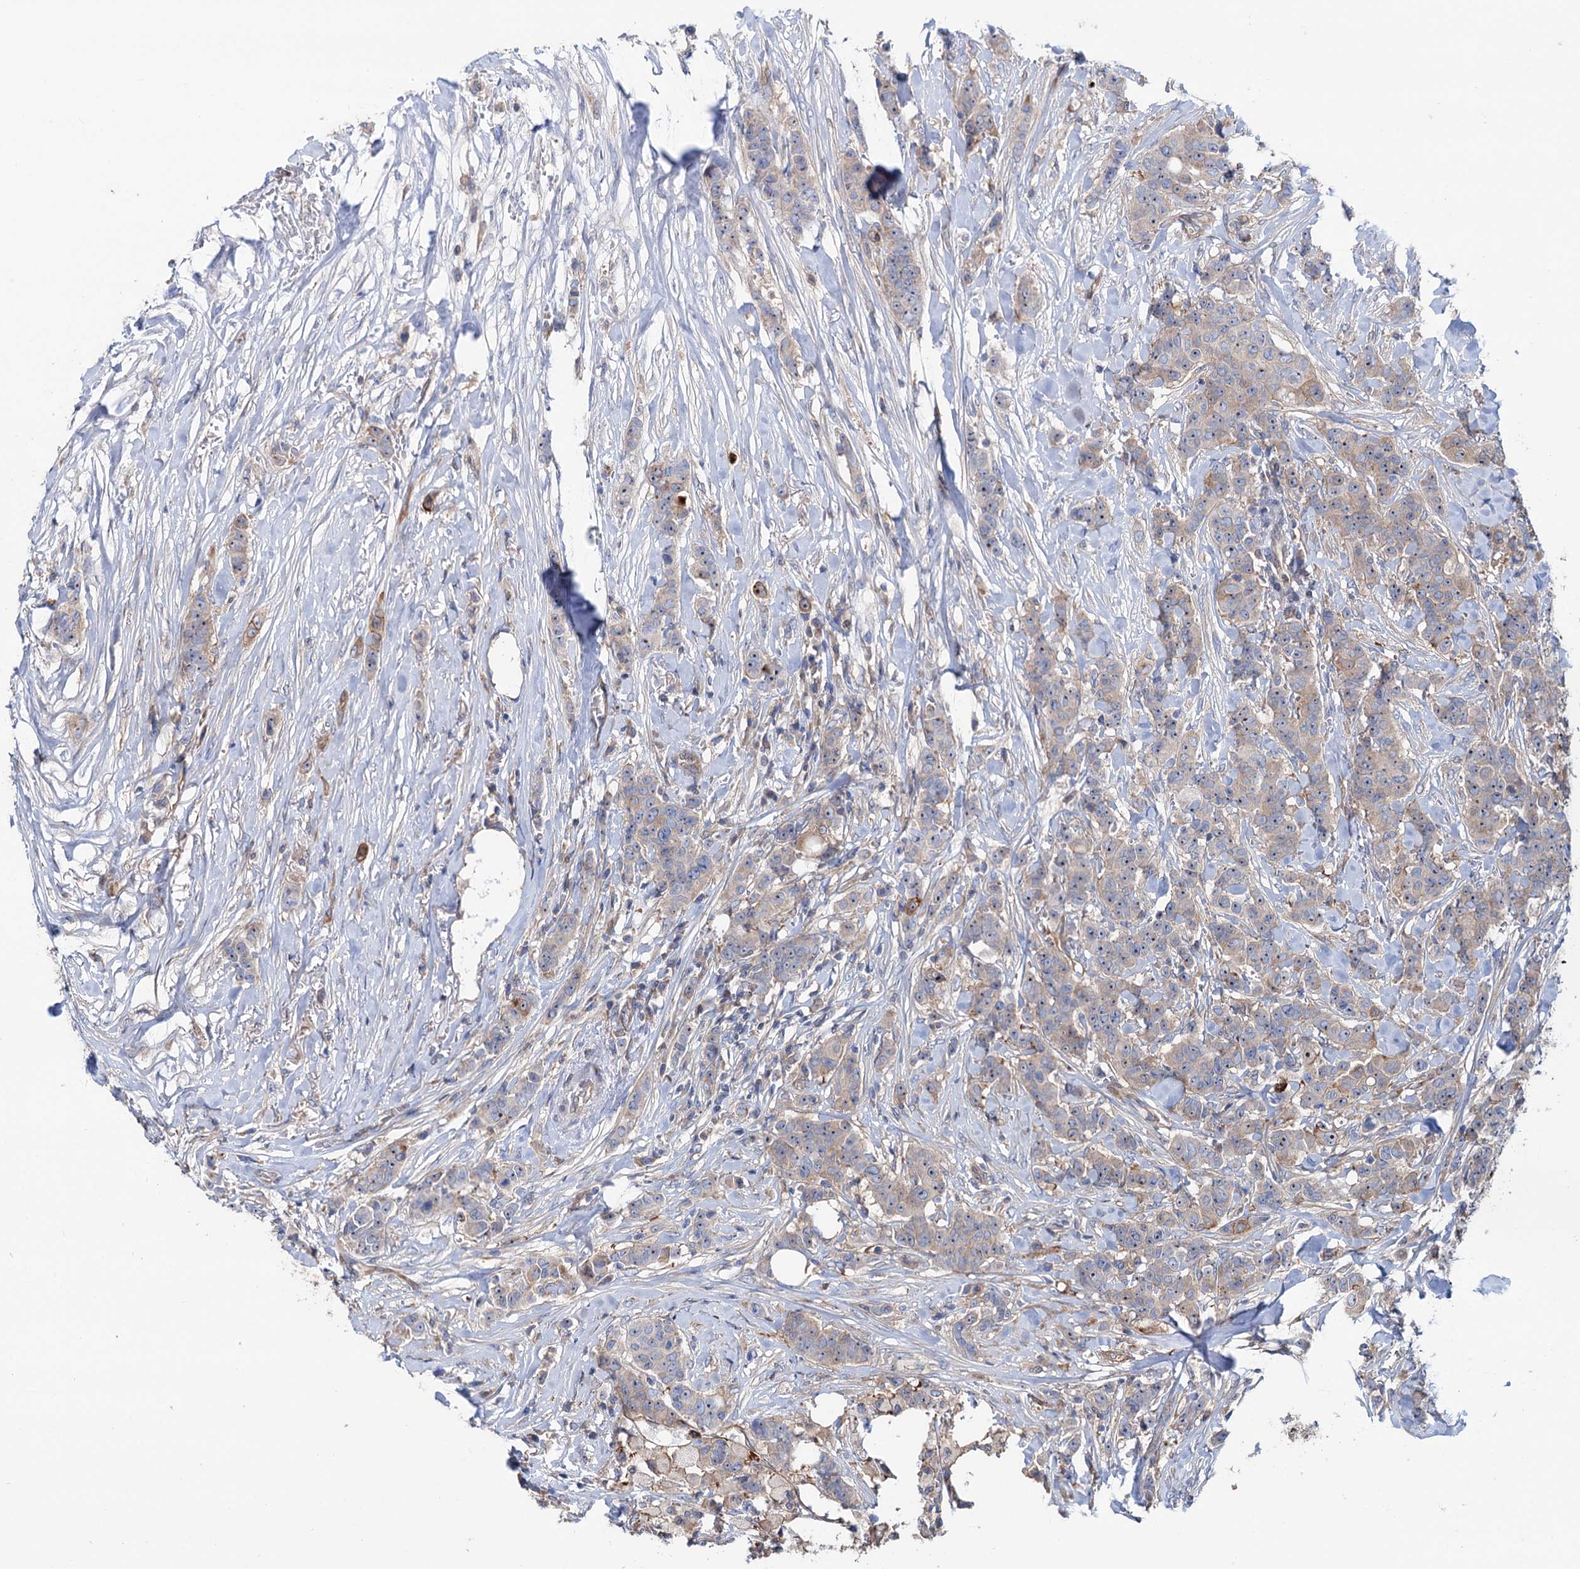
{"staining": {"intensity": "weak", "quantity": "25%-75%", "location": "cytoplasmic/membranous"}, "tissue": "breast cancer", "cell_type": "Tumor cells", "image_type": "cancer", "snomed": [{"axis": "morphology", "description": "Duct carcinoma"}, {"axis": "topography", "description": "Breast"}], "caption": "Immunohistochemical staining of human breast invasive ductal carcinoma shows low levels of weak cytoplasmic/membranous expression in about 25%-75% of tumor cells. (IHC, brightfield microscopy, high magnification).", "gene": "PTDSS2", "patient": {"sex": "female", "age": 40}}